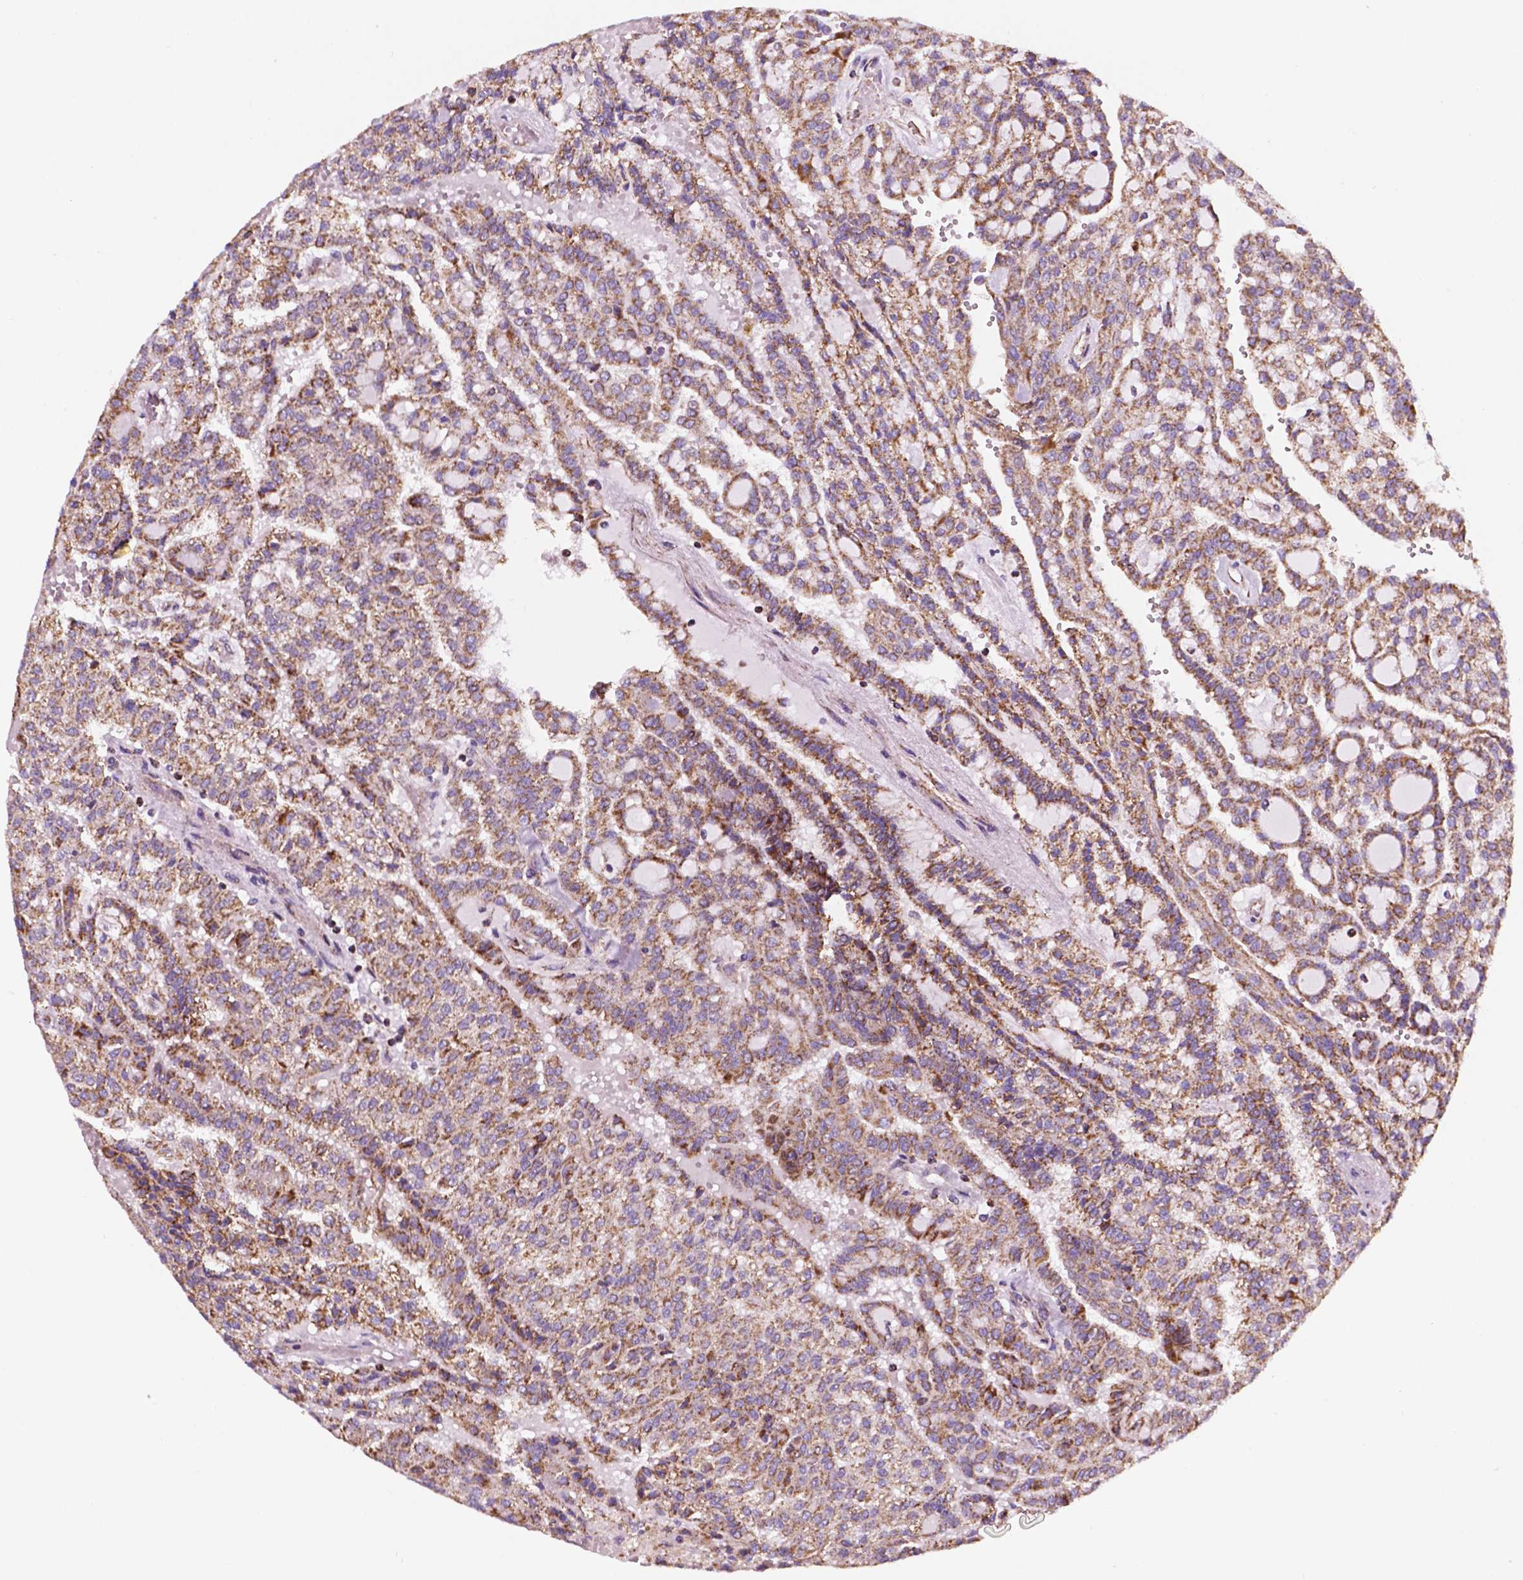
{"staining": {"intensity": "moderate", "quantity": ">75%", "location": "cytoplasmic/membranous"}, "tissue": "renal cancer", "cell_type": "Tumor cells", "image_type": "cancer", "snomed": [{"axis": "morphology", "description": "Adenocarcinoma, NOS"}, {"axis": "topography", "description": "Kidney"}], "caption": "Tumor cells reveal medium levels of moderate cytoplasmic/membranous positivity in approximately >75% of cells in human renal cancer.", "gene": "GEMIN4", "patient": {"sex": "male", "age": 63}}